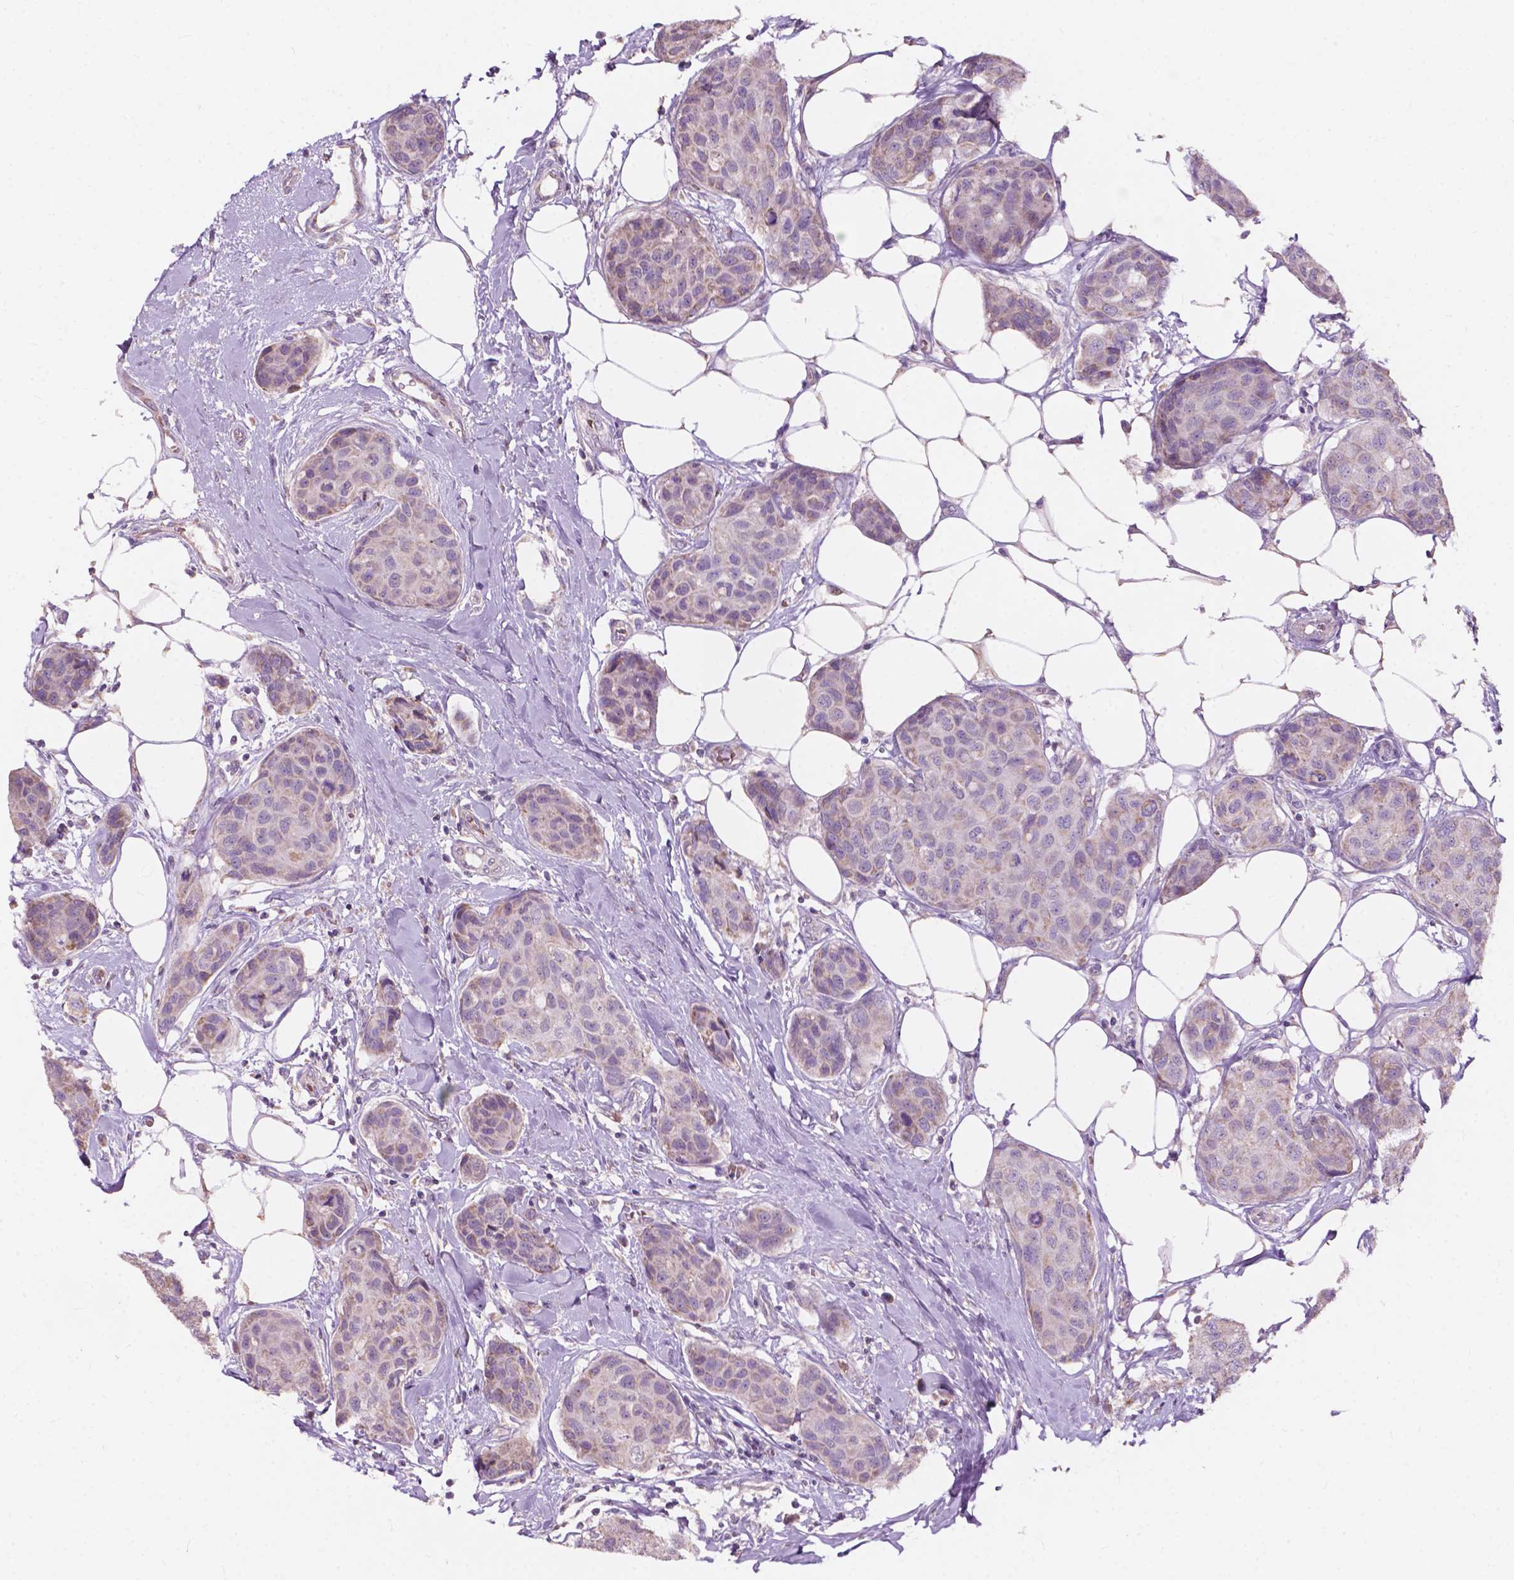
{"staining": {"intensity": "negative", "quantity": "none", "location": "none"}, "tissue": "breast cancer", "cell_type": "Tumor cells", "image_type": "cancer", "snomed": [{"axis": "morphology", "description": "Duct carcinoma"}, {"axis": "topography", "description": "Breast"}], "caption": "A high-resolution micrograph shows immunohistochemistry (IHC) staining of breast infiltrating ductal carcinoma, which displays no significant positivity in tumor cells.", "gene": "NDUFS1", "patient": {"sex": "female", "age": 80}}